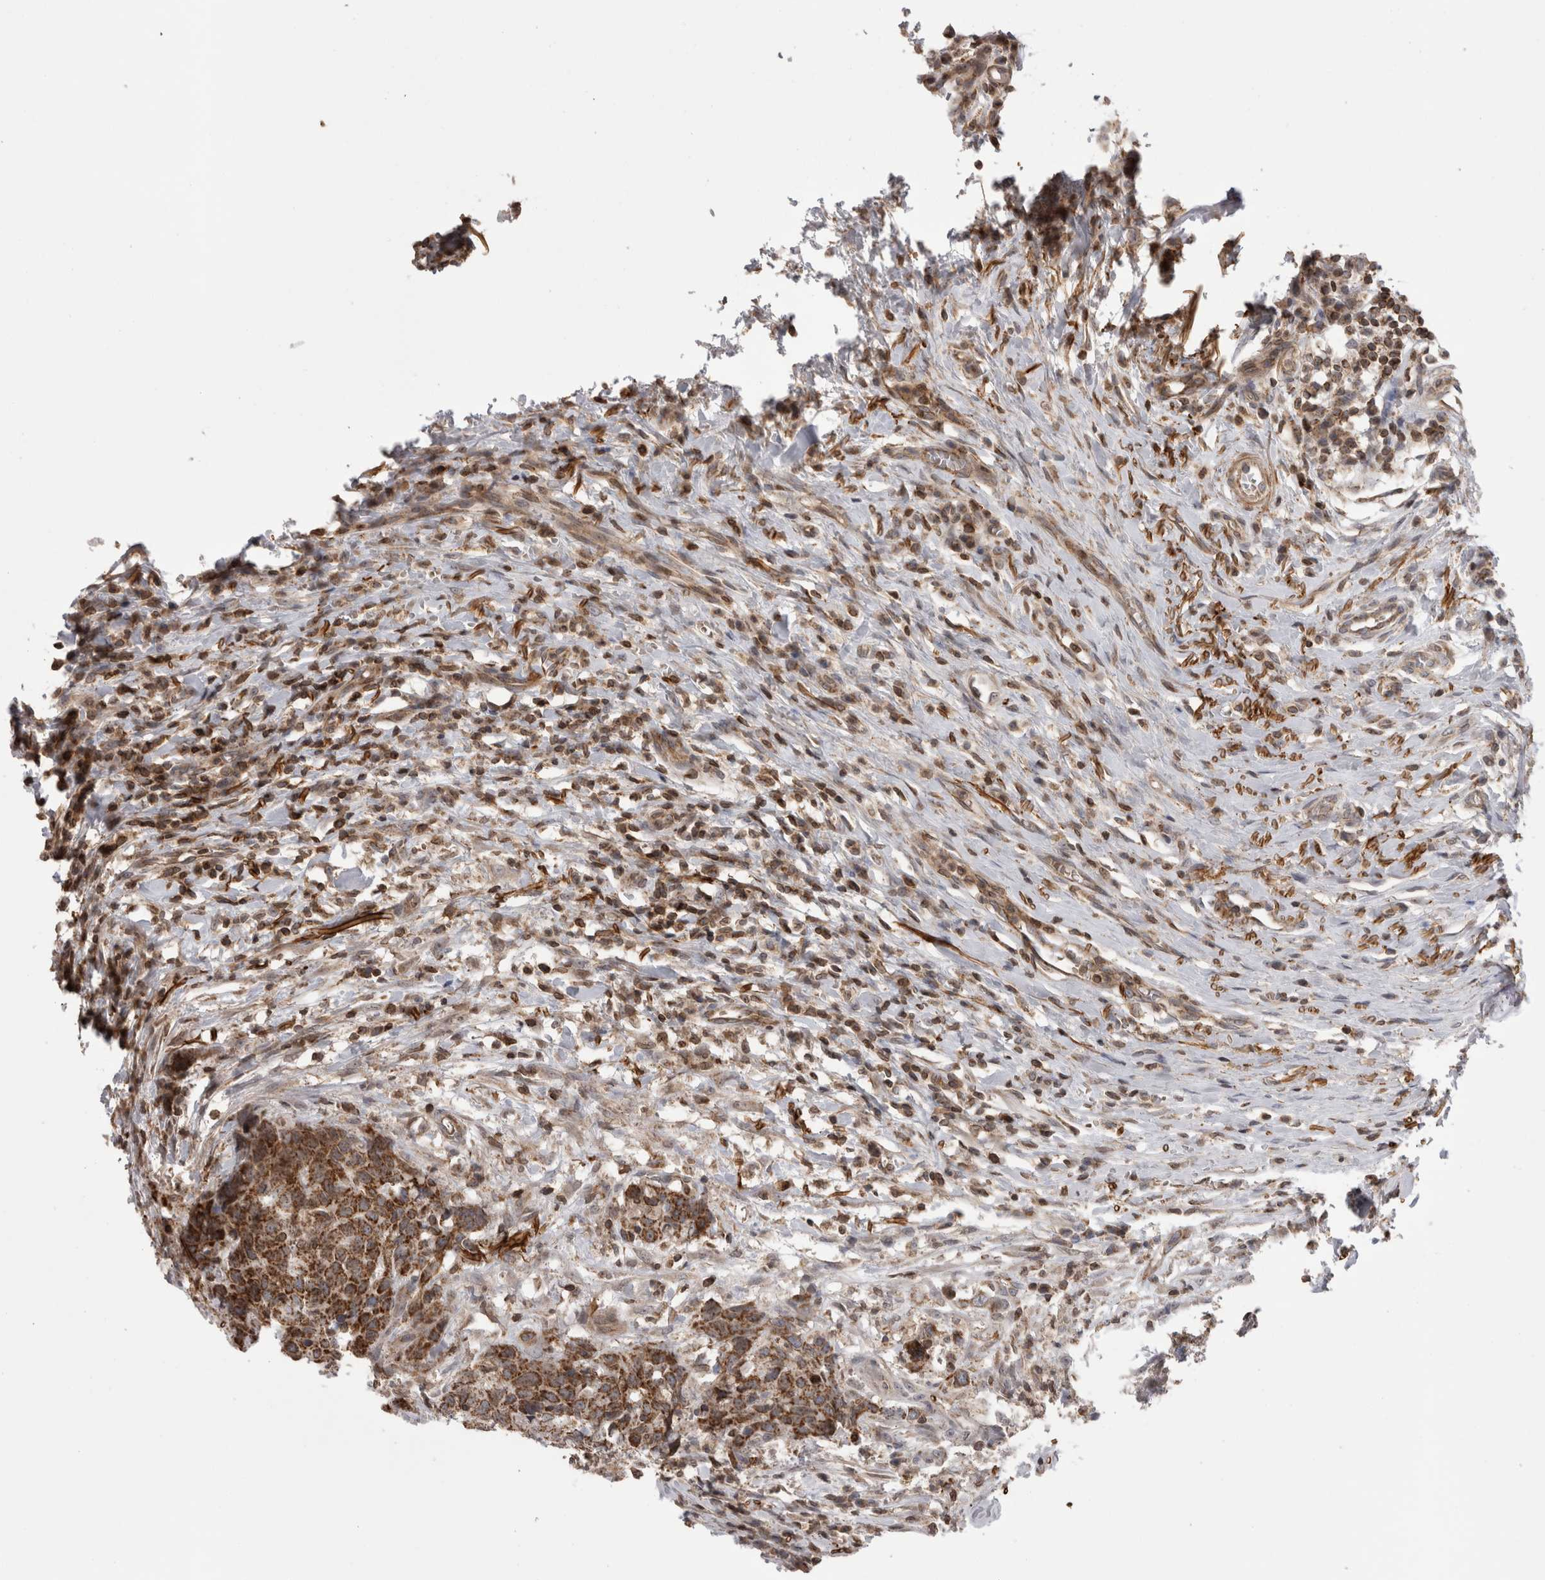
{"staining": {"intensity": "moderate", "quantity": ">75%", "location": "cytoplasmic/membranous"}, "tissue": "head and neck cancer", "cell_type": "Tumor cells", "image_type": "cancer", "snomed": [{"axis": "morphology", "description": "Squamous cell carcinoma, NOS"}, {"axis": "topography", "description": "Head-Neck"}], "caption": "A photomicrograph of human head and neck cancer stained for a protein reveals moderate cytoplasmic/membranous brown staining in tumor cells. (Stains: DAB in brown, nuclei in blue, Microscopy: brightfield microscopy at high magnification).", "gene": "DARS2", "patient": {"sex": "male", "age": 66}}